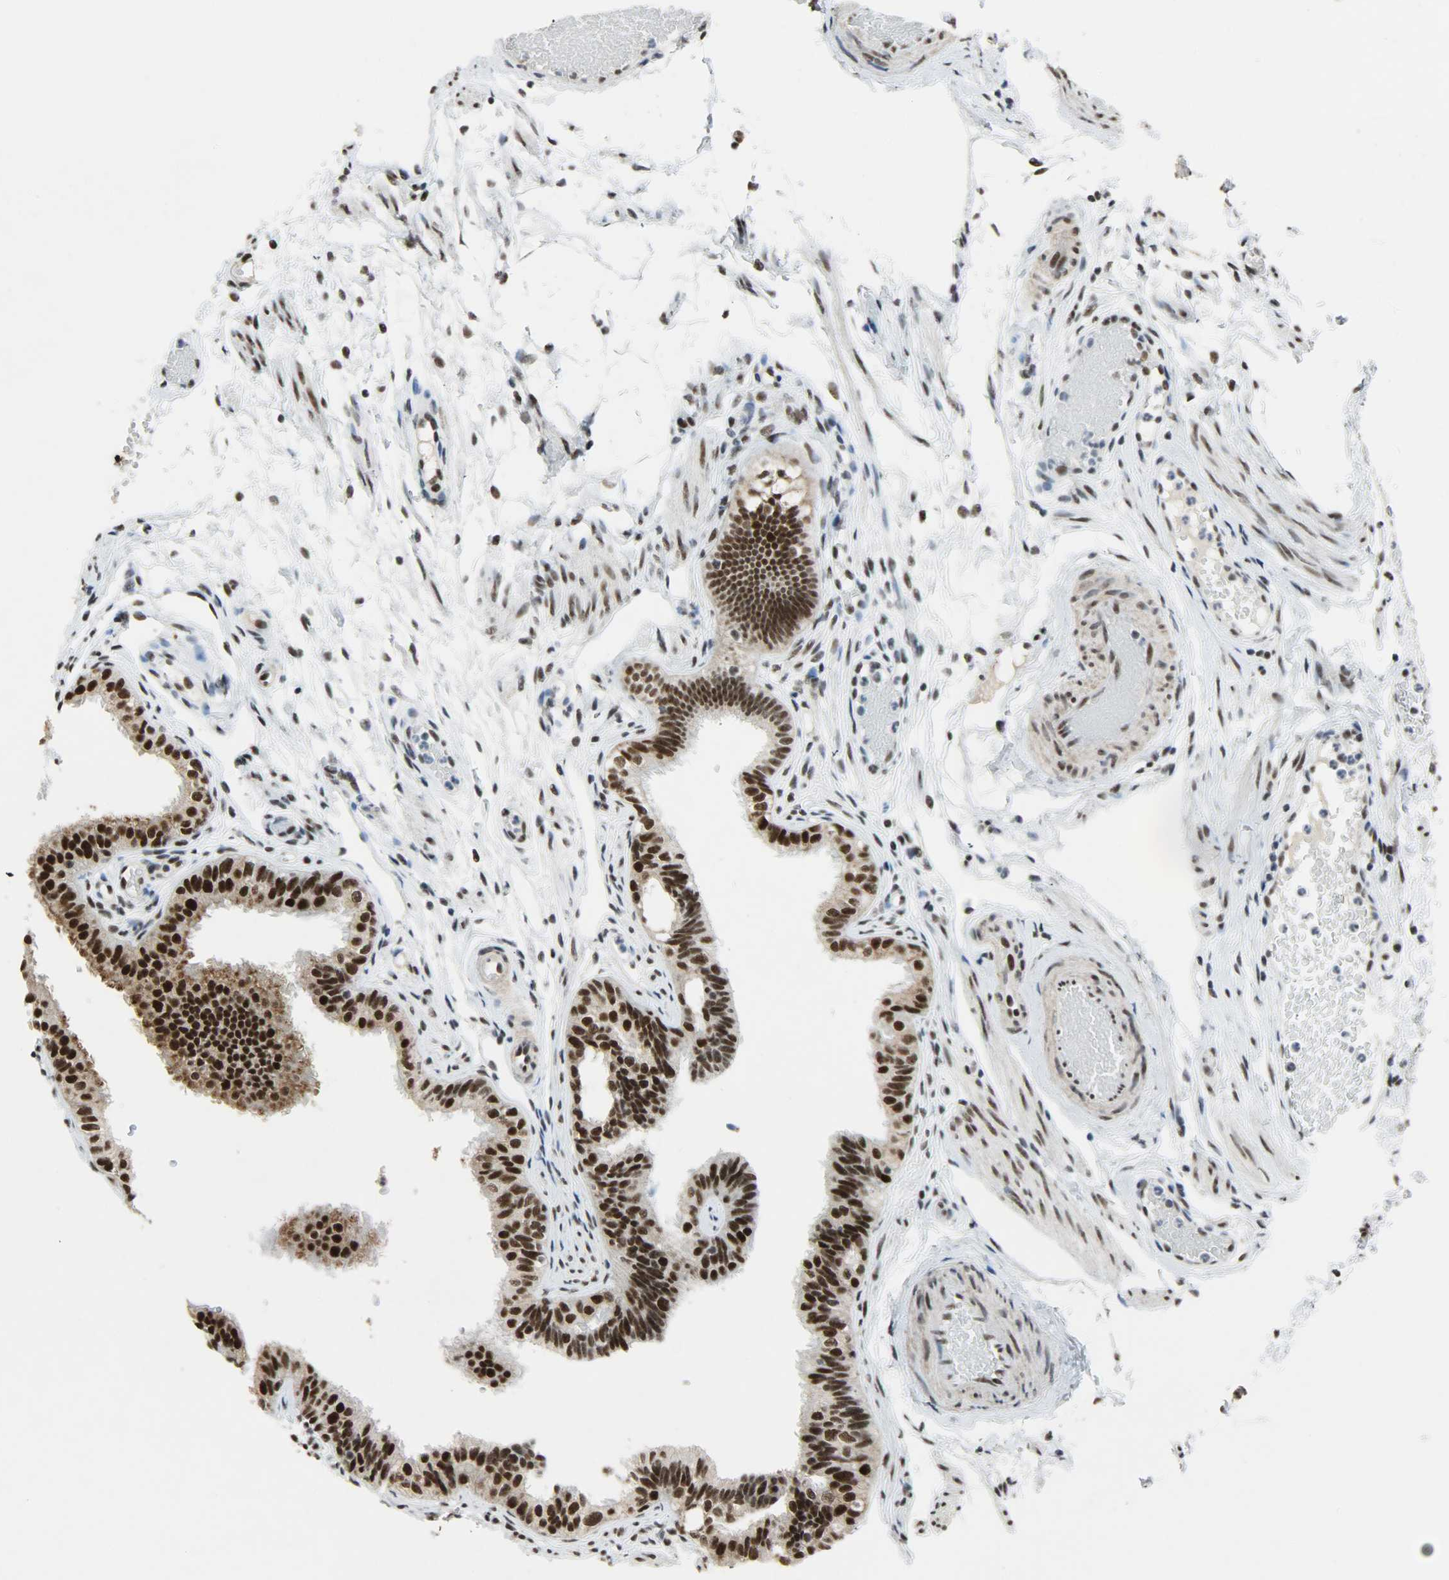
{"staining": {"intensity": "strong", "quantity": ">75%", "location": "nuclear"}, "tissue": "fallopian tube", "cell_type": "Glandular cells", "image_type": "normal", "snomed": [{"axis": "morphology", "description": "Normal tissue, NOS"}, {"axis": "morphology", "description": "Dermoid, NOS"}, {"axis": "topography", "description": "Fallopian tube"}], "caption": "Brown immunohistochemical staining in benign human fallopian tube displays strong nuclear positivity in approximately >75% of glandular cells.", "gene": "SSB", "patient": {"sex": "female", "age": 33}}